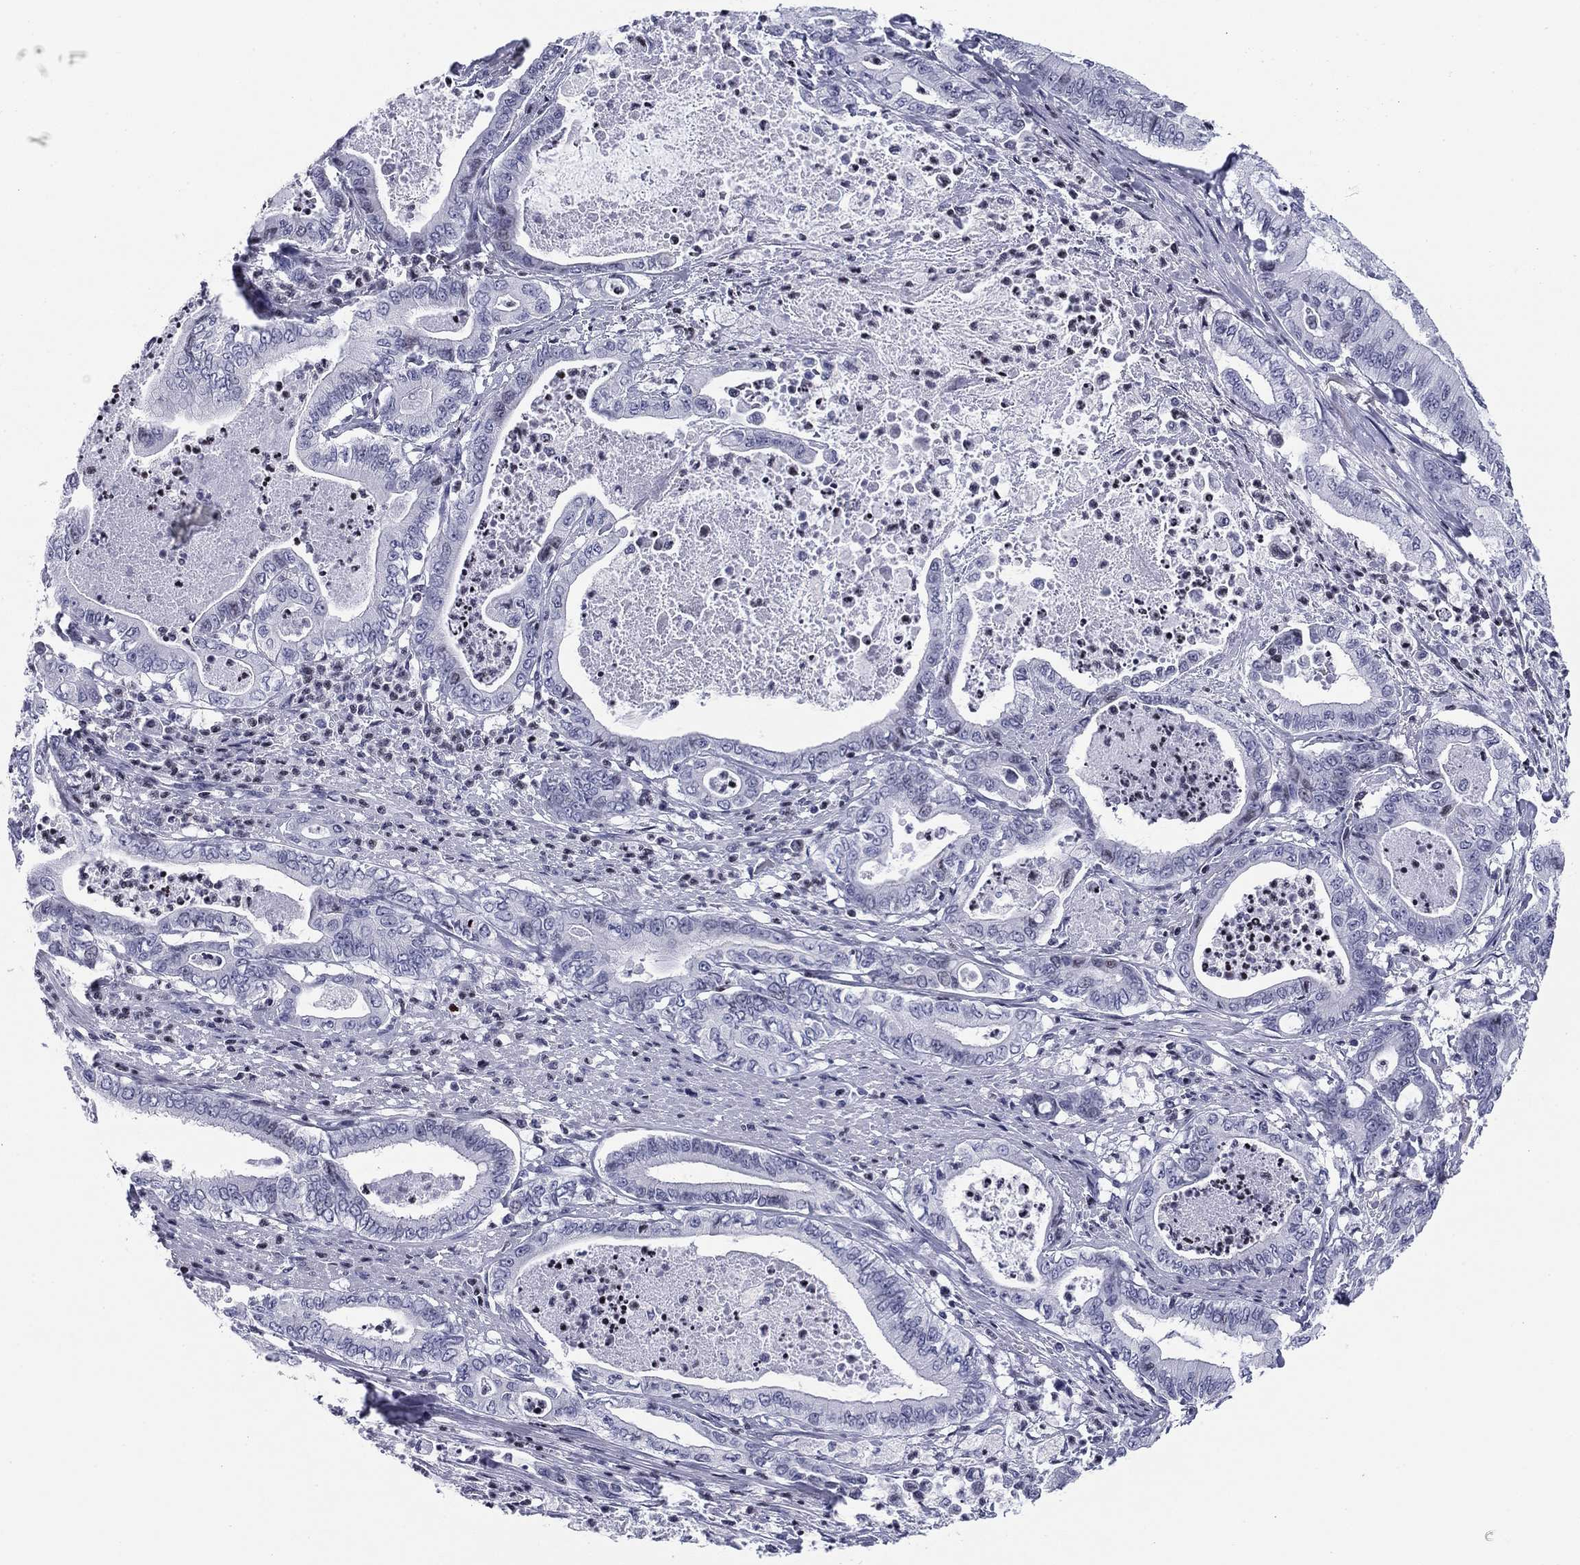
{"staining": {"intensity": "negative", "quantity": "none", "location": "none"}, "tissue": "pancreatic cancer", "cell_type": "Tumor cells", "image_type": "cancer", "snomed": [{"axis": "morphology", "description": "Adenocarcinoma, NOS"}, {"axis": "topography", "description": "Pancreas"}], "caption": "DAB (3,3'-diaminobenzidine) immunohistochemical staining of human adenocarcinoma (pancreatic) displays no significant expression in tumor cells.", "gene": "CCDC144A", "patient": {"sex": "male", "age": 71}}